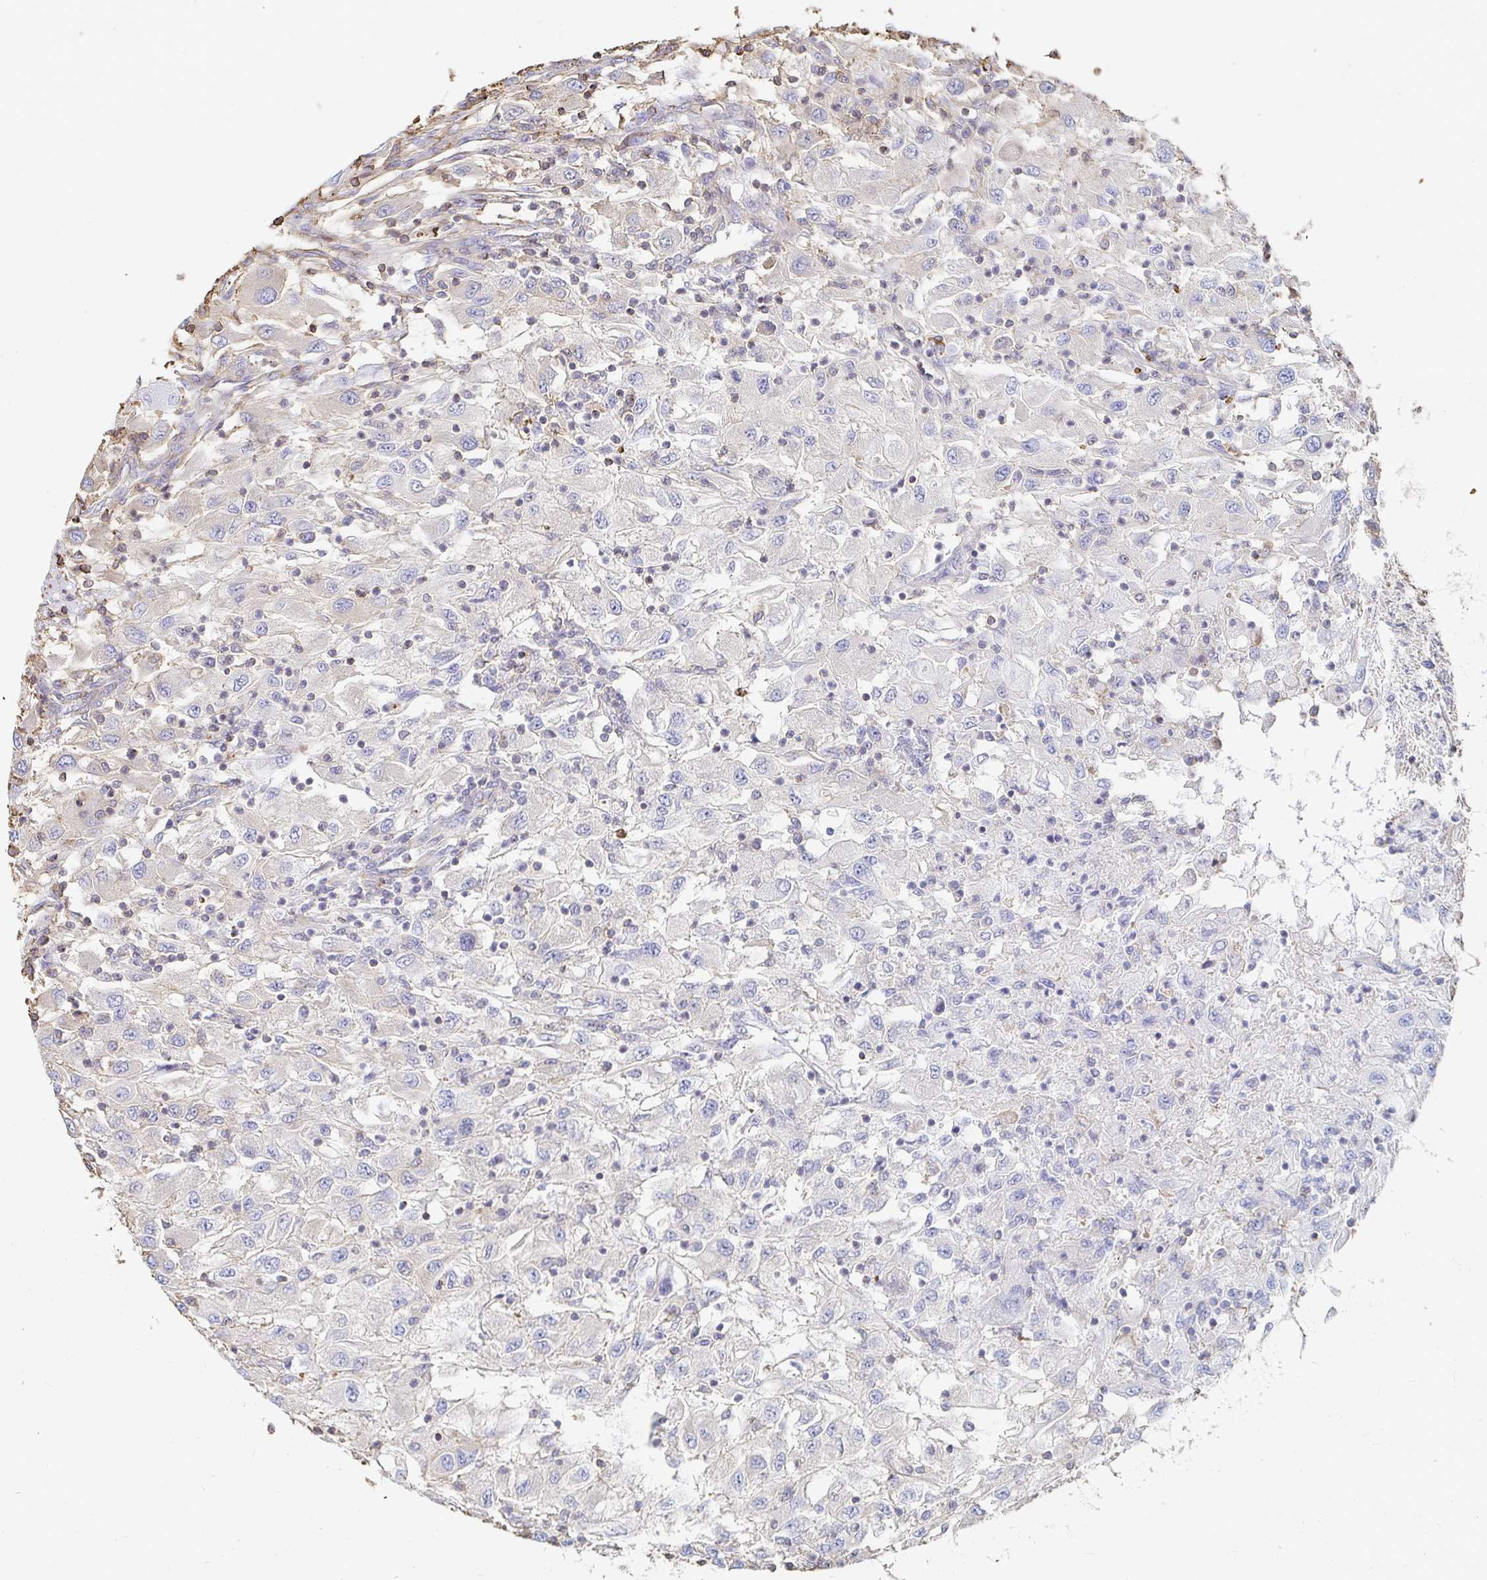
{"staining": {"intensity": "negative", "quantity": "none", "location": "none"}, "tissue": "renal cancer", "cell_type": "Tumor cells", "image_type": "cancer", "snomed": [{"axis": "morphology", "description": "Adenocarcinoma, NOS"}, {"axis": "topography", "description": "Kidney"}], "caption": "Renal adenocarcinoma was stained to show a protein in brown. There is no significant staining in tumor cells.", "gene": "PTPN14", "patient": {"sex": "female", "age": 67}}